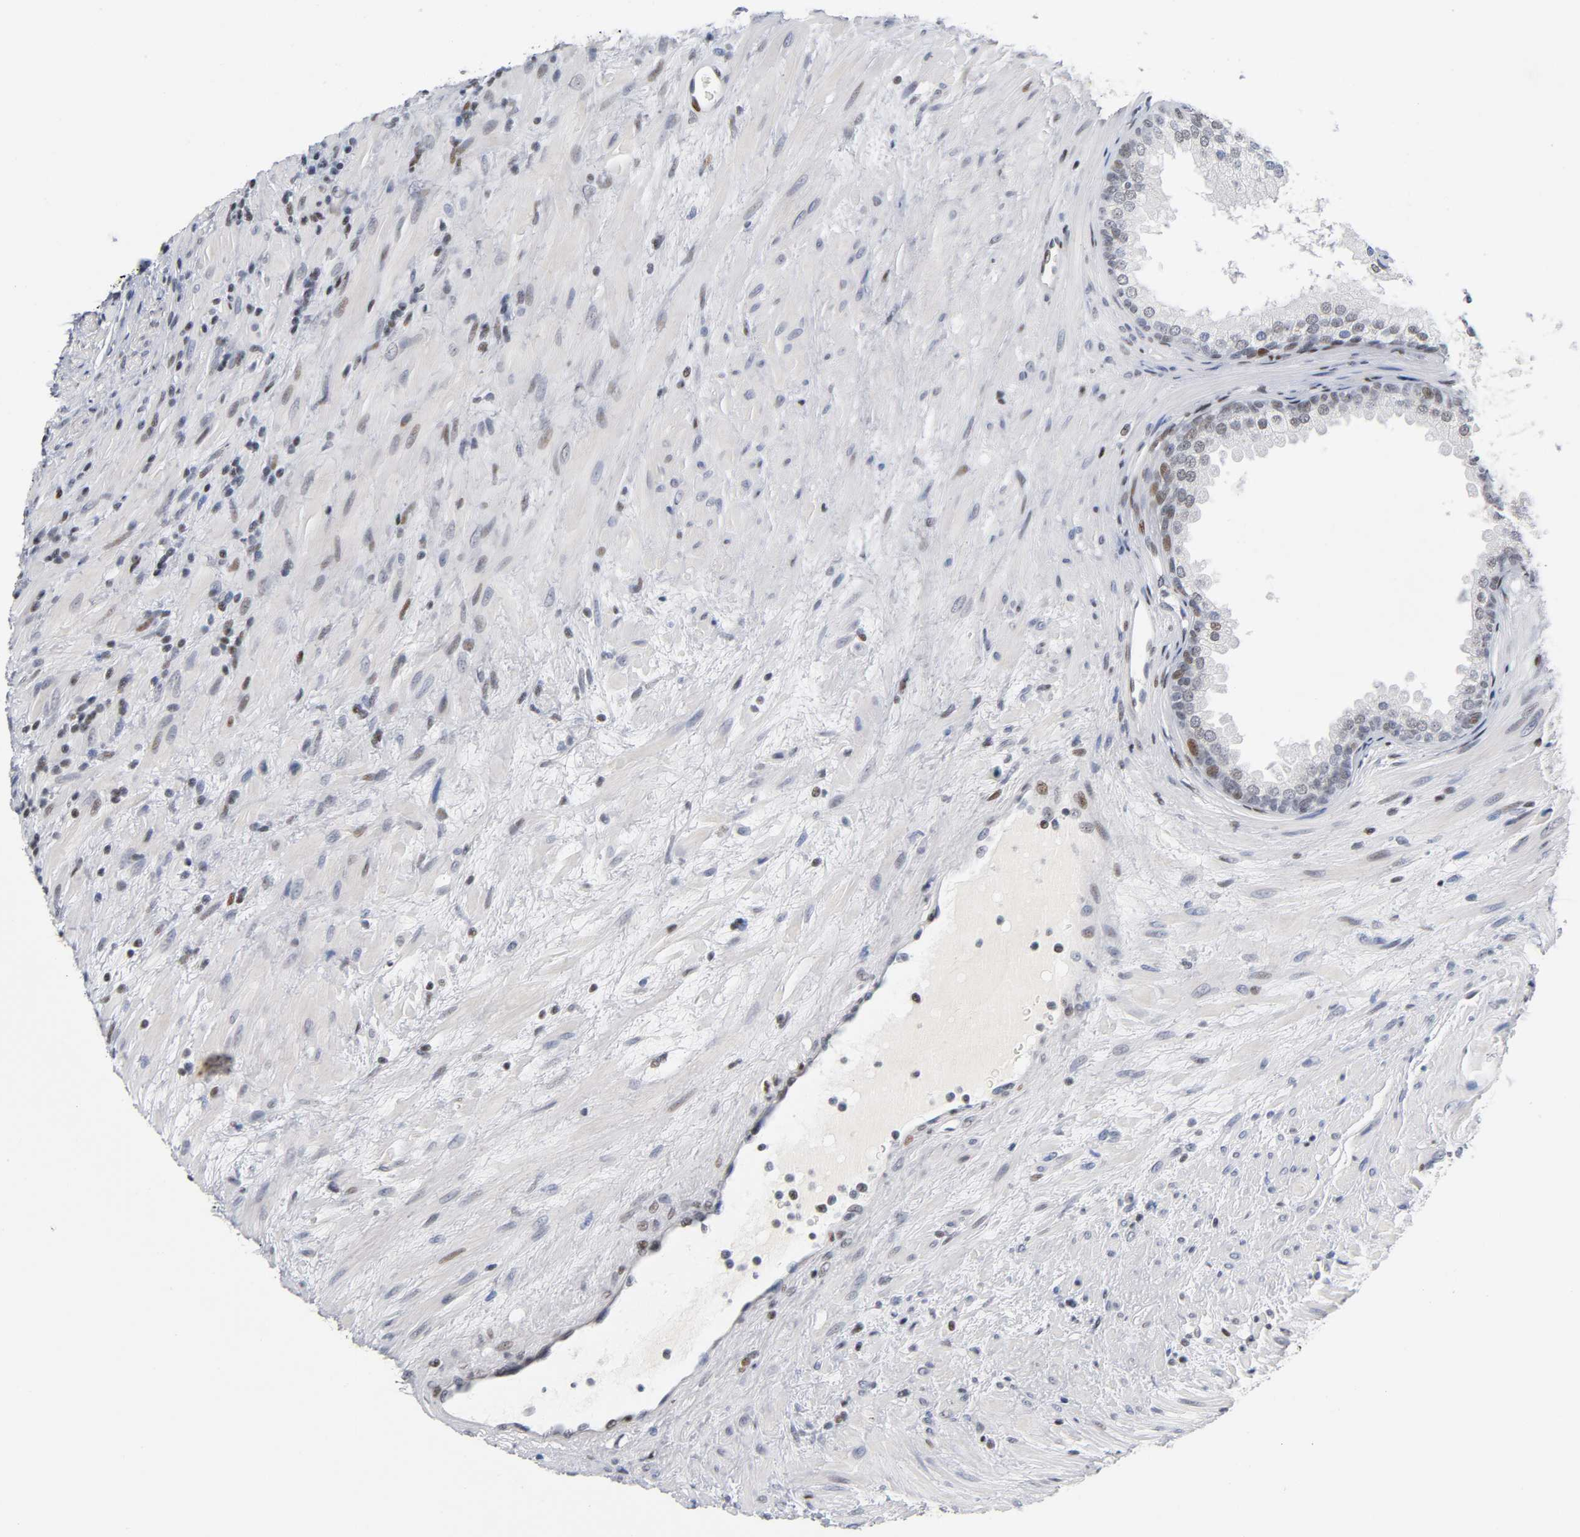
{"staining": {"intensity": "moderate", "quantity": "25%-75%", "location": "nuclear"}, "tissue": "prostate", "cell_type": "Glandular cells", "image_type": "normal", "snomed": [{"axis": "morphology", "description": "Normal tissue, NOS"}, {"axis": "topography", "description": "Prostate"}], "caption": "Moderate nuclear protein staining is seen in about 25%-75% of glandular cells in prostate. (DAB IHC with brightfield microscopy, high magnification).", "gene": "SP3", "patient": {"sex": "male", "age": 76}}